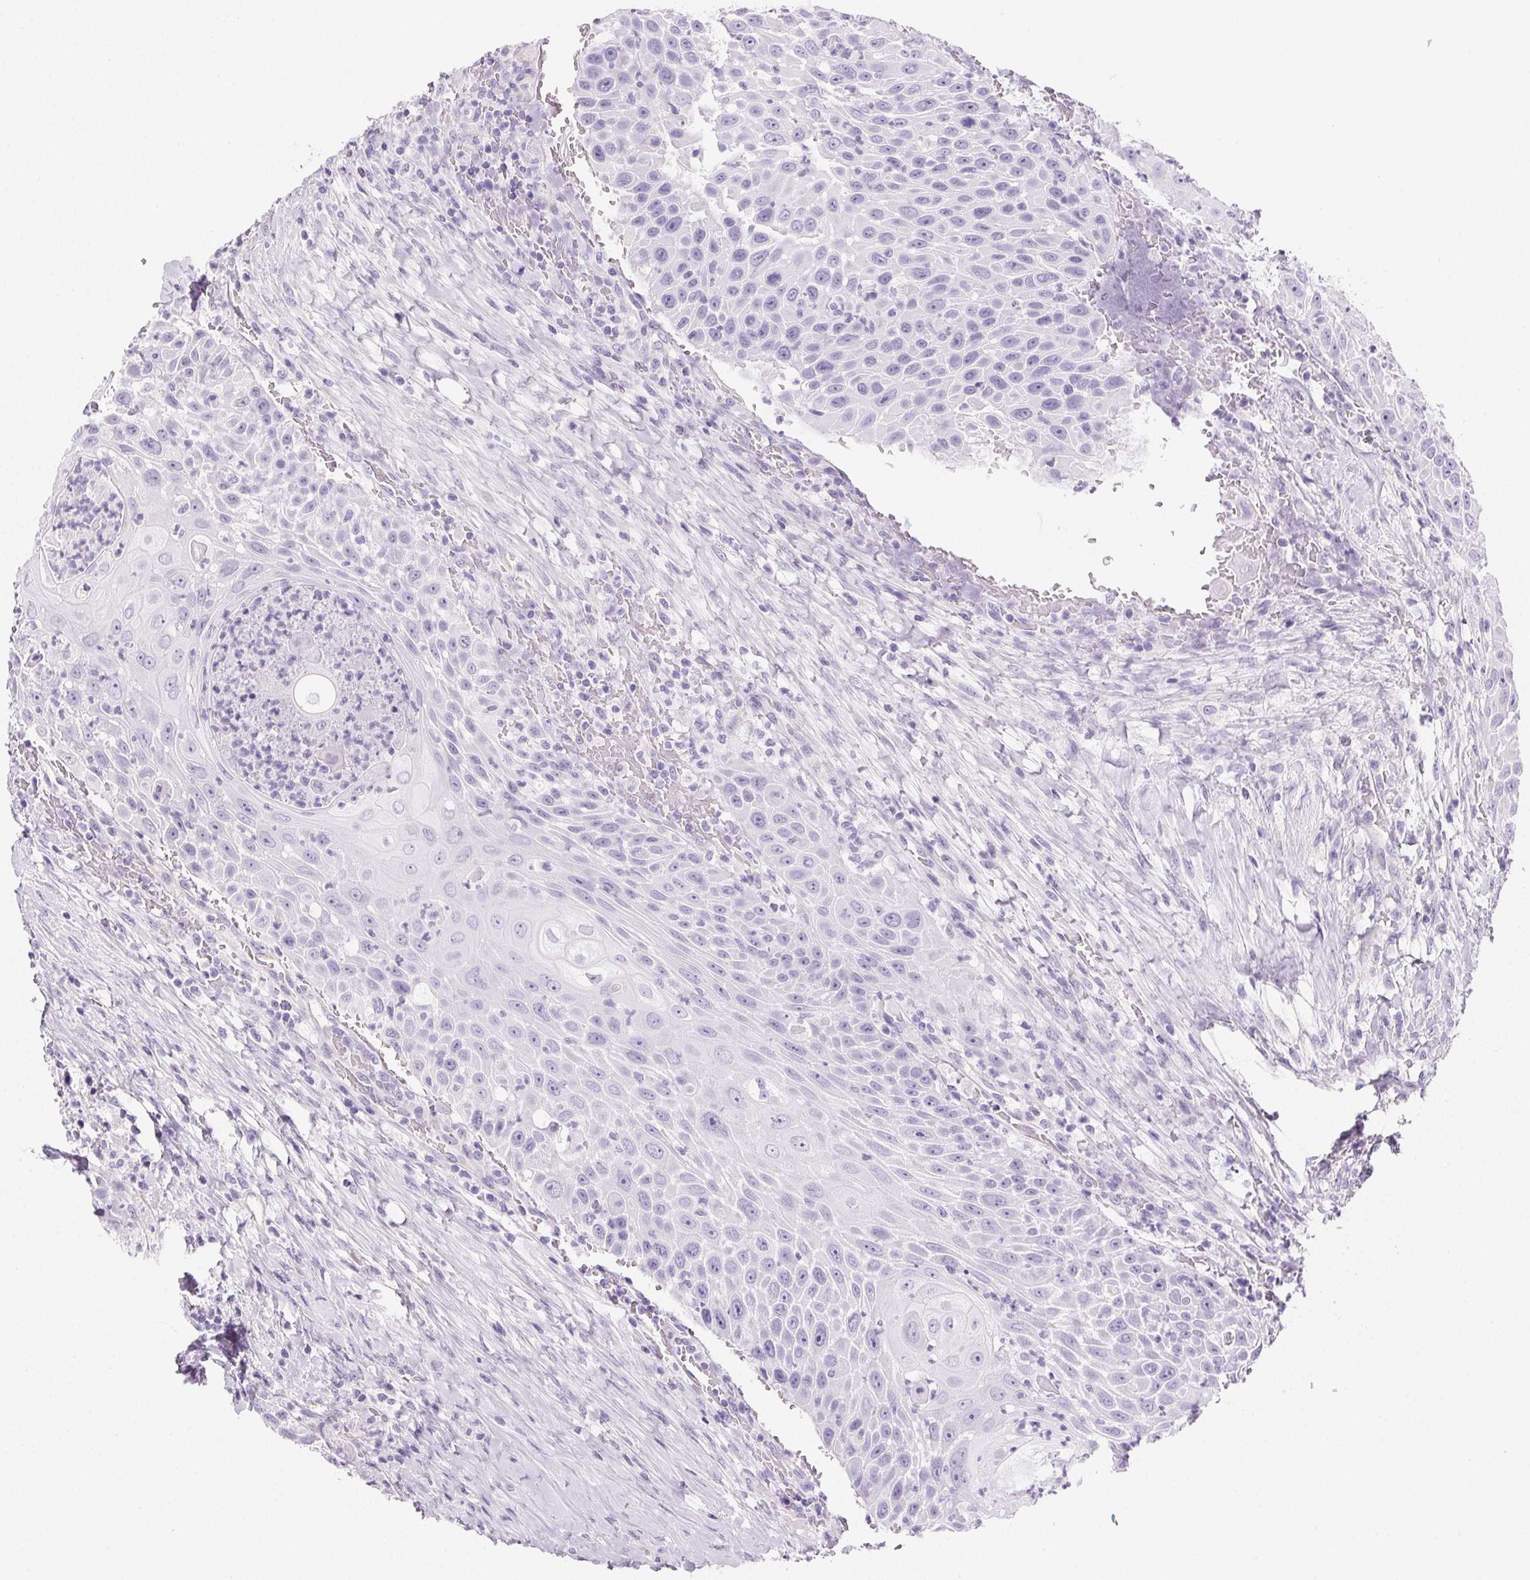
{"staining": {"intensity": "negative", "quantity": "none", "location": "none"}, "tissue": "head and neck cancer", "cell_type": "Tumor cells", "image_type": "cancer", "snomed": [{"axis": "morphology", "description": "Squamous cell carcinoma, NOS"}, {"axis": "topography", "description": "Head-Neck"}], "caption": "Immunohistochemical staining of human head and neck cancer (squamous cell carcinoma) demonstrates no significant positivity in tumor cells.", "gene": "PRSS3", "patient": {"sex": "male", "age": 69}}